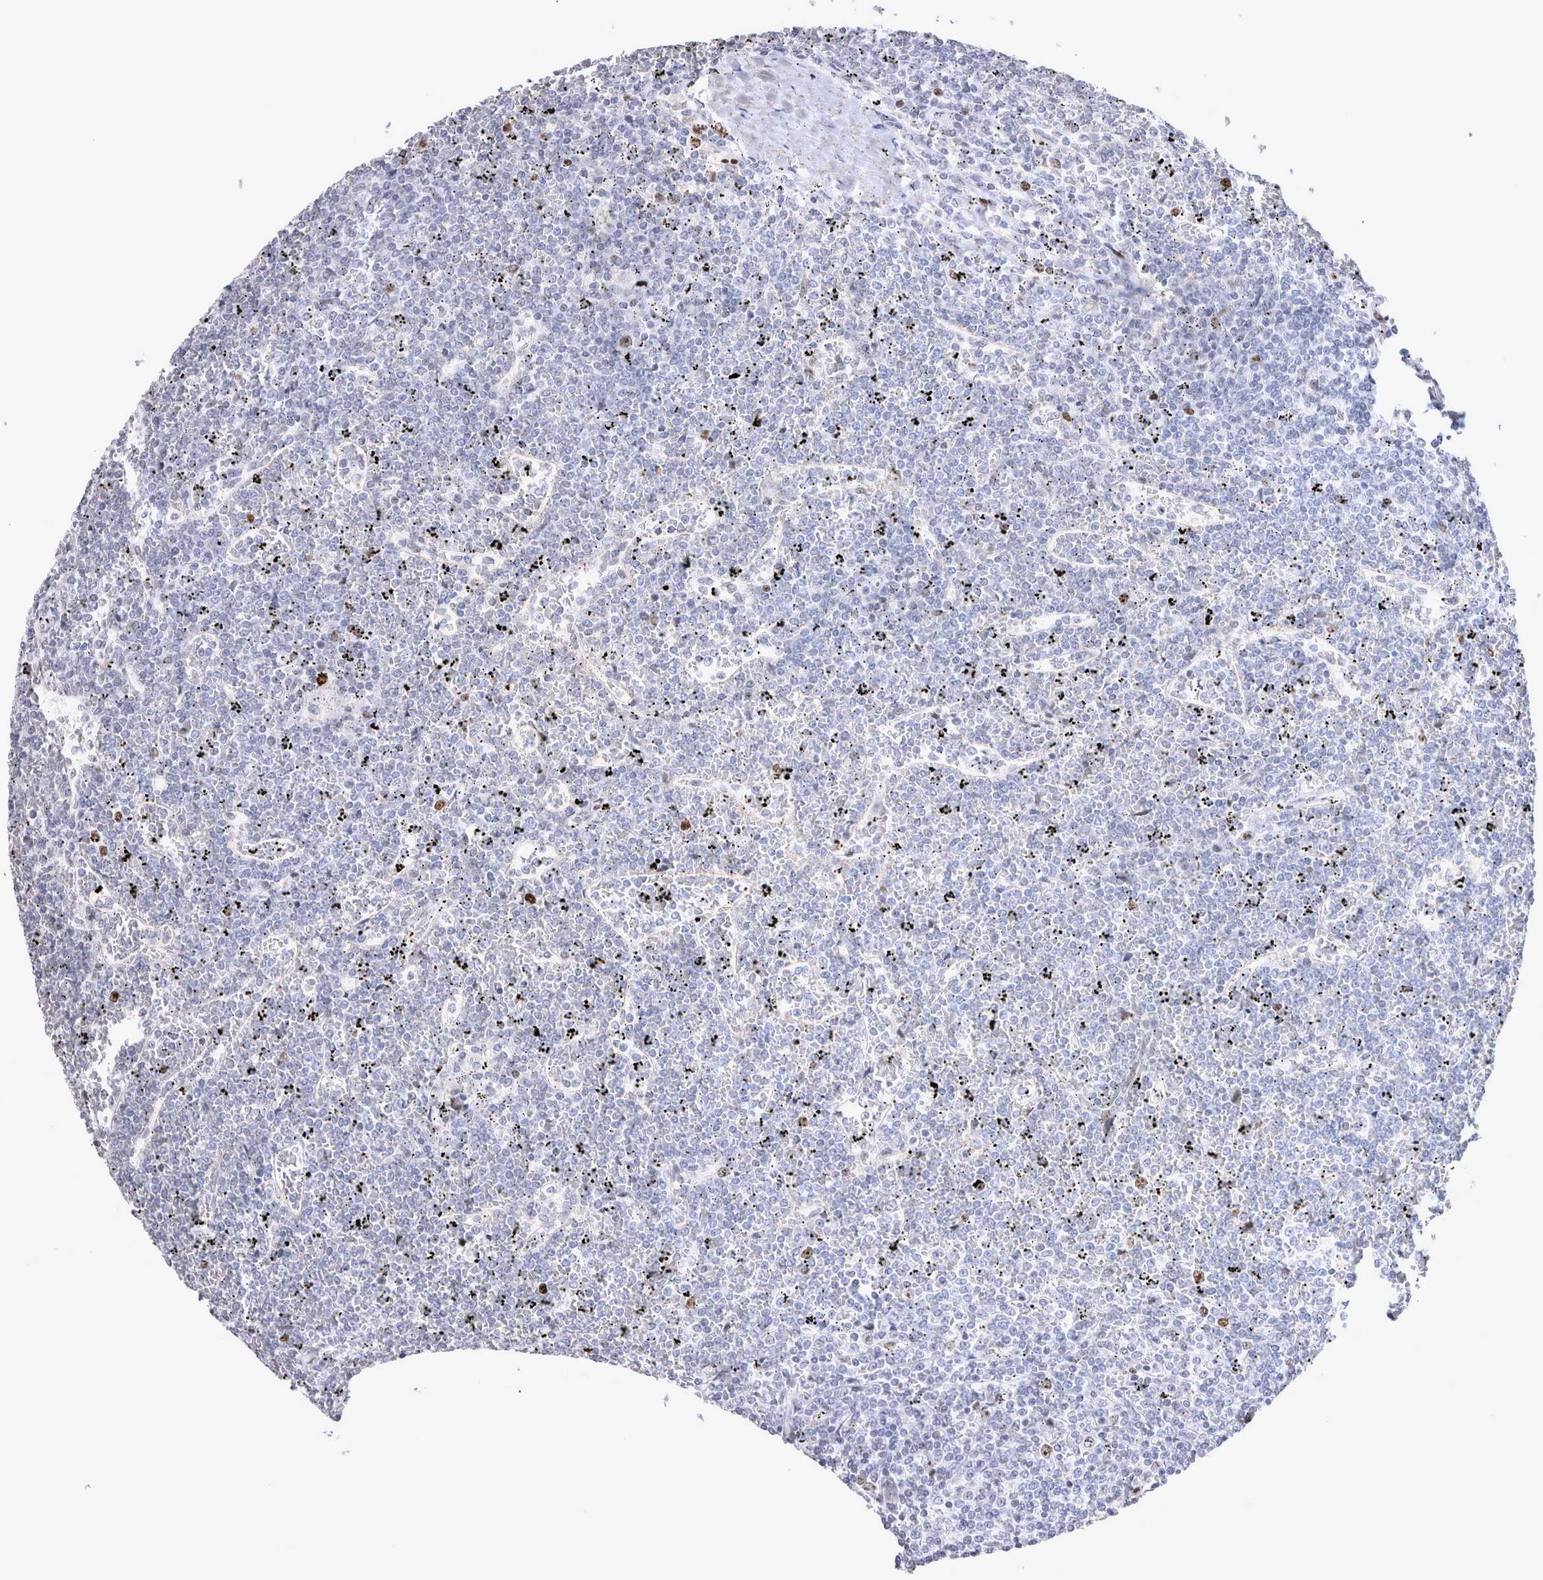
{"staining": {"intensity": "moderate", "quantity": "<25%", "location": "nuclear"}, "tissue": "lymphoma", "cell_type": "Tumor cells", "image_type": "cancer", "snomed": [{"axis": "morphology", "description": "Malignant lymphoma, non-Hodgkin's type, Low grade"}, {"axis": "topography", "description": "Spleen"}], "caption": "Moderate nuclear protein positivity is appreciated in about <25% of tumor cells in lymphoma.", "gene": "KIF18B", "patient": {"sex": "female", "age": 19}}